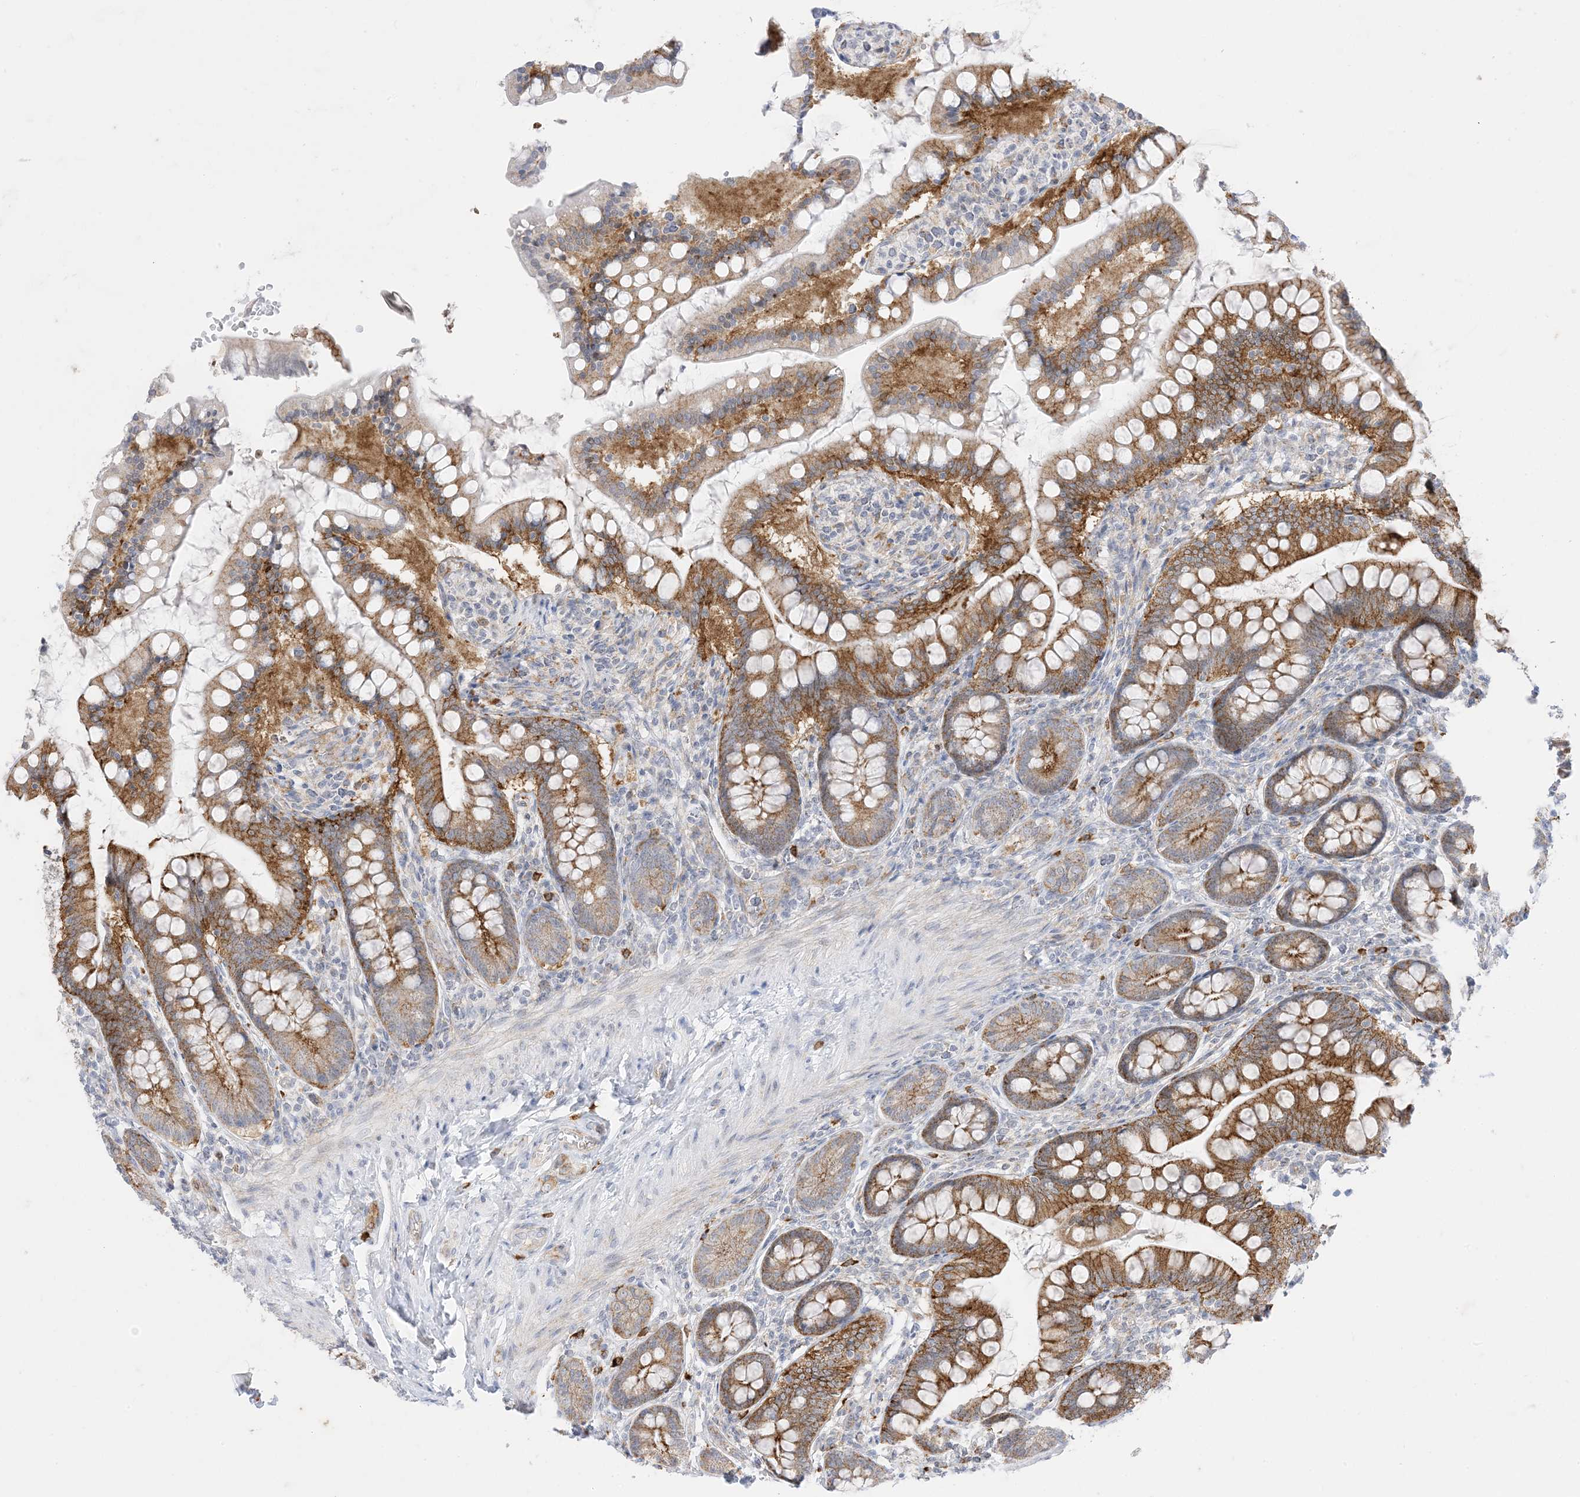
{"staining": {"intensity": "moderate", "quantity": ">75%", "location": "cytoplasmic/membranous"}, "tissue": "small intestine", "cell_type": "Glandular cells", "image_type": "normal", "snomed": [{"axis": "morphology", "description": "Normal tissue, NOS"}, {"axis": "topography", "description": "Small intestine"}], "caption": "Immunohistochemistry (IHC) staining of benign small intestine, which shows medium levels of moderate cytoplasmic/membranous positivity in about >75% of glandular cells indicating moderate cytoplasmic/membranous protein staining. The staining was performed using DAB (brown) for protein detection and nuclei were counterstained in hematoxylin (blue).", "gene": "RAC1", "patient": {"sex": "male", "age": 7}}